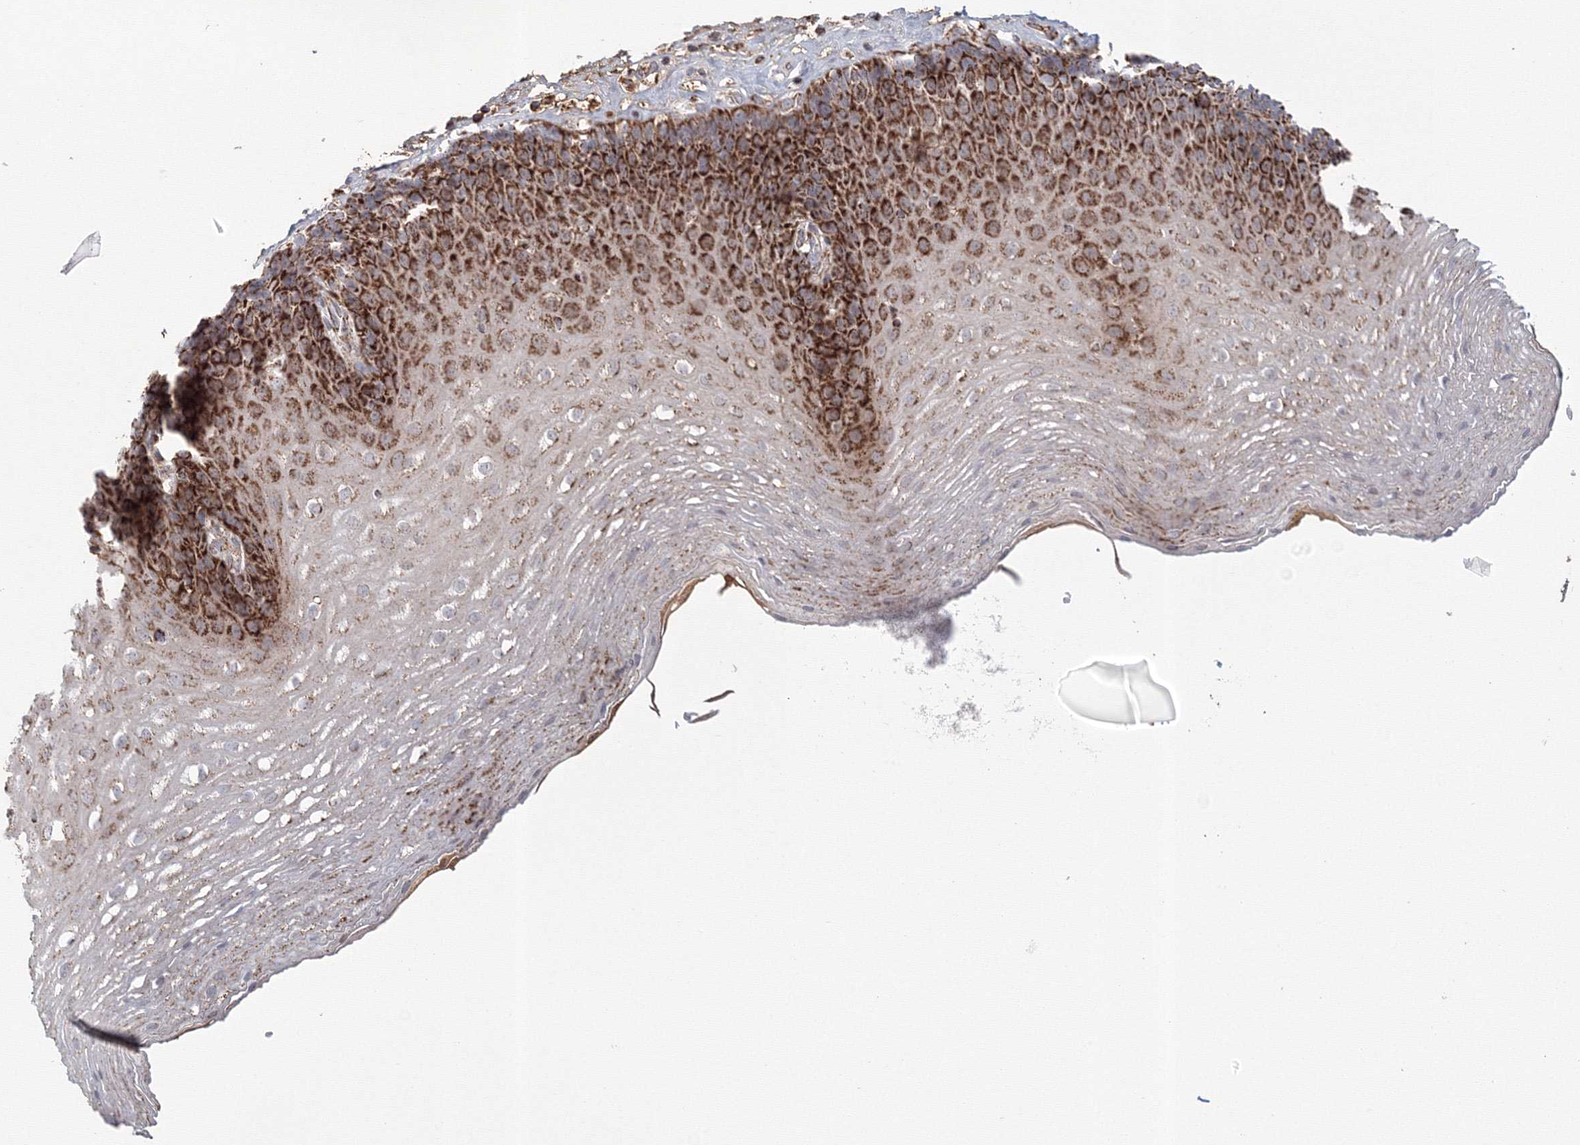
{"staining": {"intensity": "strong", "quantity": "25%-75%", "location": "cytoplasmic/membranous"}, "tissue": "esophagus", "cell_type": "Squamous epithelial cells", "image_type": "normal", "snomed": [{"axis": "morphology", "description": "Normal tissue, NOS"}, {"axis": "topography", "description": "Esophagus"}], "caption": "Strong cytoplasmic/membranous positivity for a protein is seen in approximately 25%-75% of squamous epithelial cells of normal esophagus using immunohistochemistry (IHC).", "gene": "GRPEL1", "patient": {"sex": "female", "age": 66}}